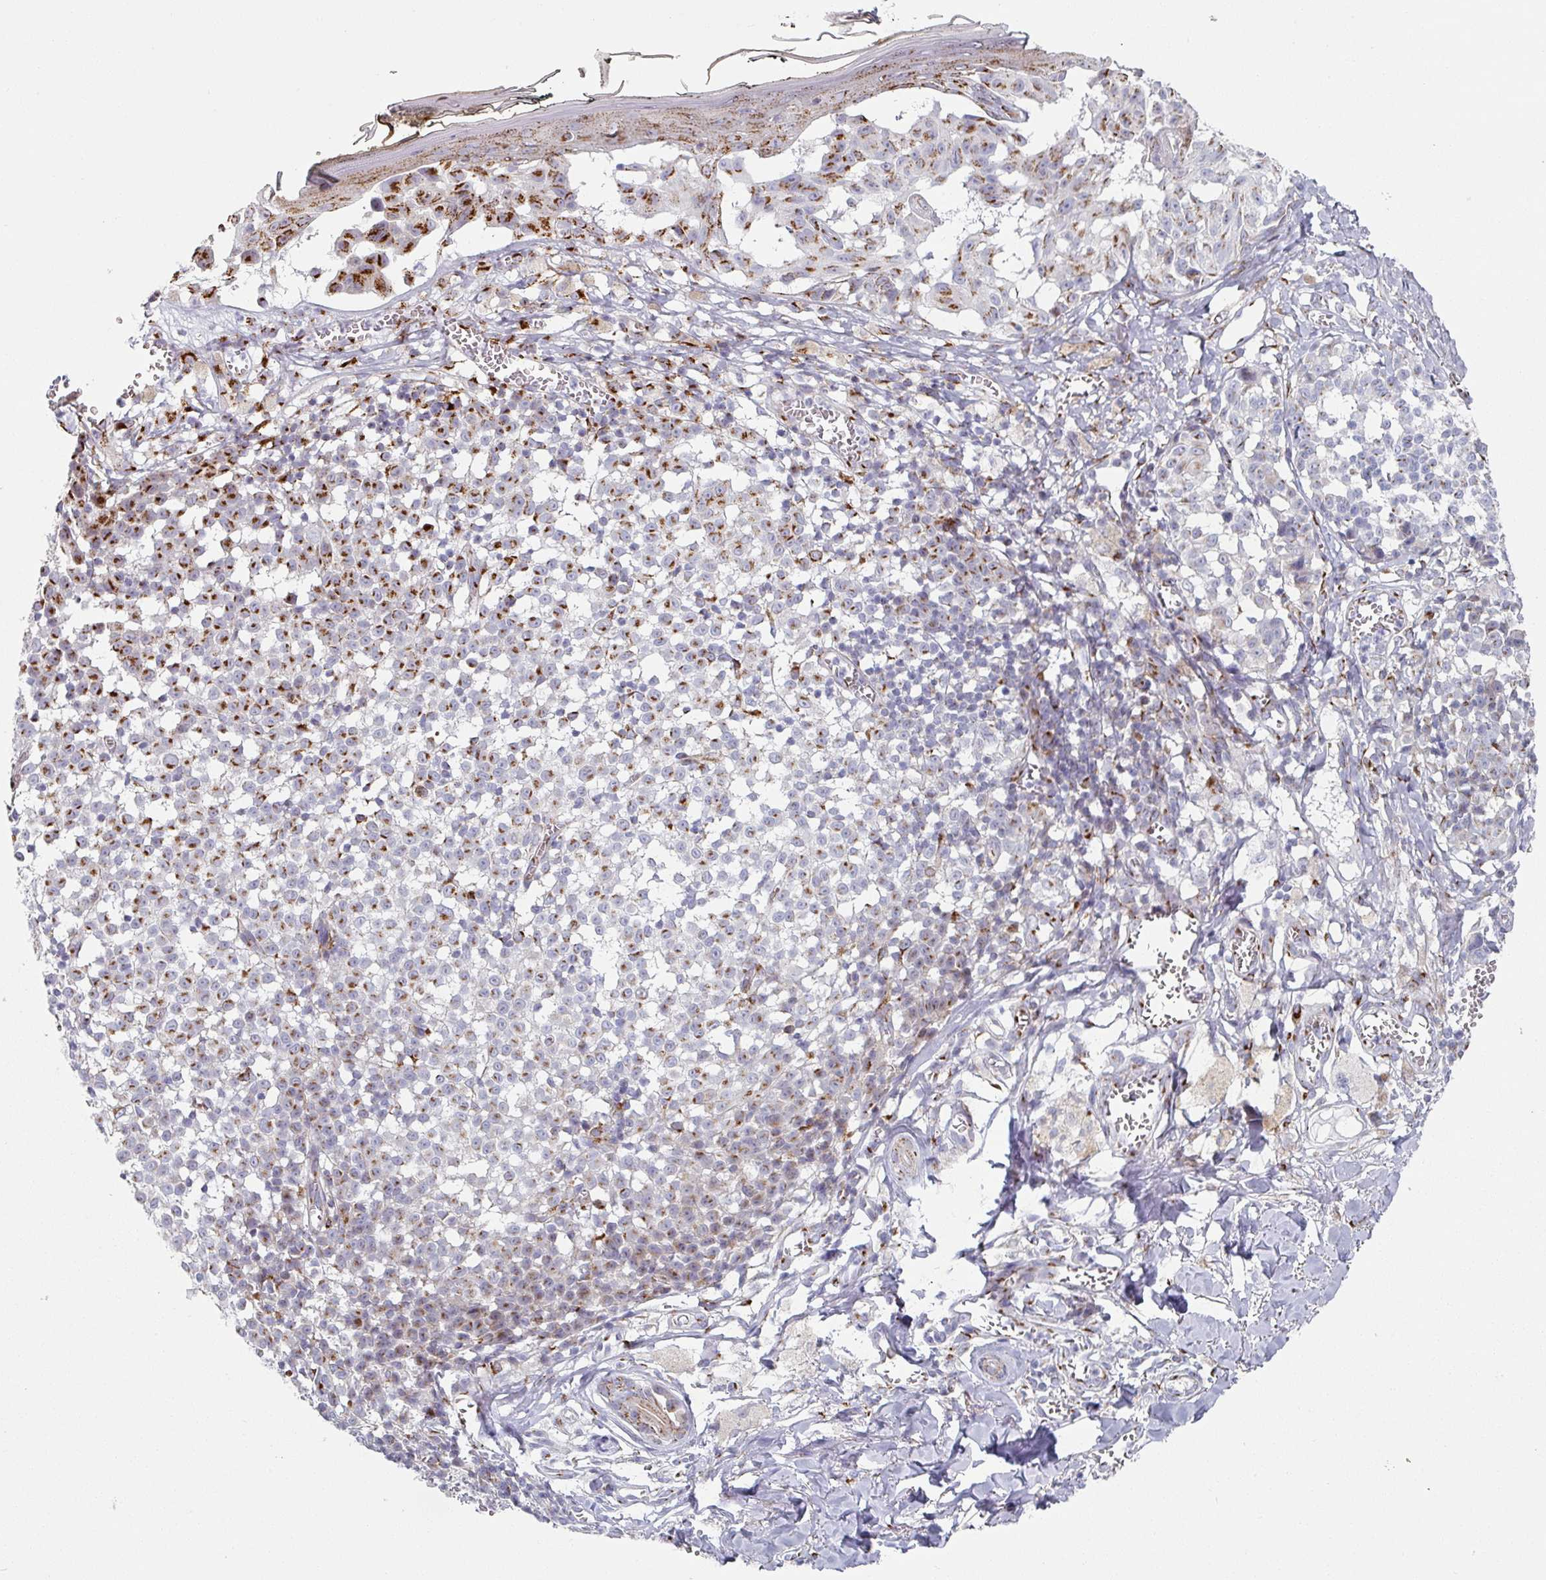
{"staining": {"intensity": "strong", "quantity": "25%-75%", "location": "cytoplasmic/membranous"}, "tissue": "melanoma", "cell_type": "Tumor cells", "image_type": "cancer", "snomed": [{"axis": "morphology", "description": "Malignant melanoma, NOS"}, {"axis": "topography", "description": "Skin"}], "caption": "This micrograph demonstrates malignant melanoma stained with immunohistochemistry to label a protein in brown. The cytoplasmic/membranous of tumor cells show strong positivity for the protein. Nuclei are counter-stained blue.", "gene": "CCDC85B", "patient": {"sex": "female", "age": 43}}